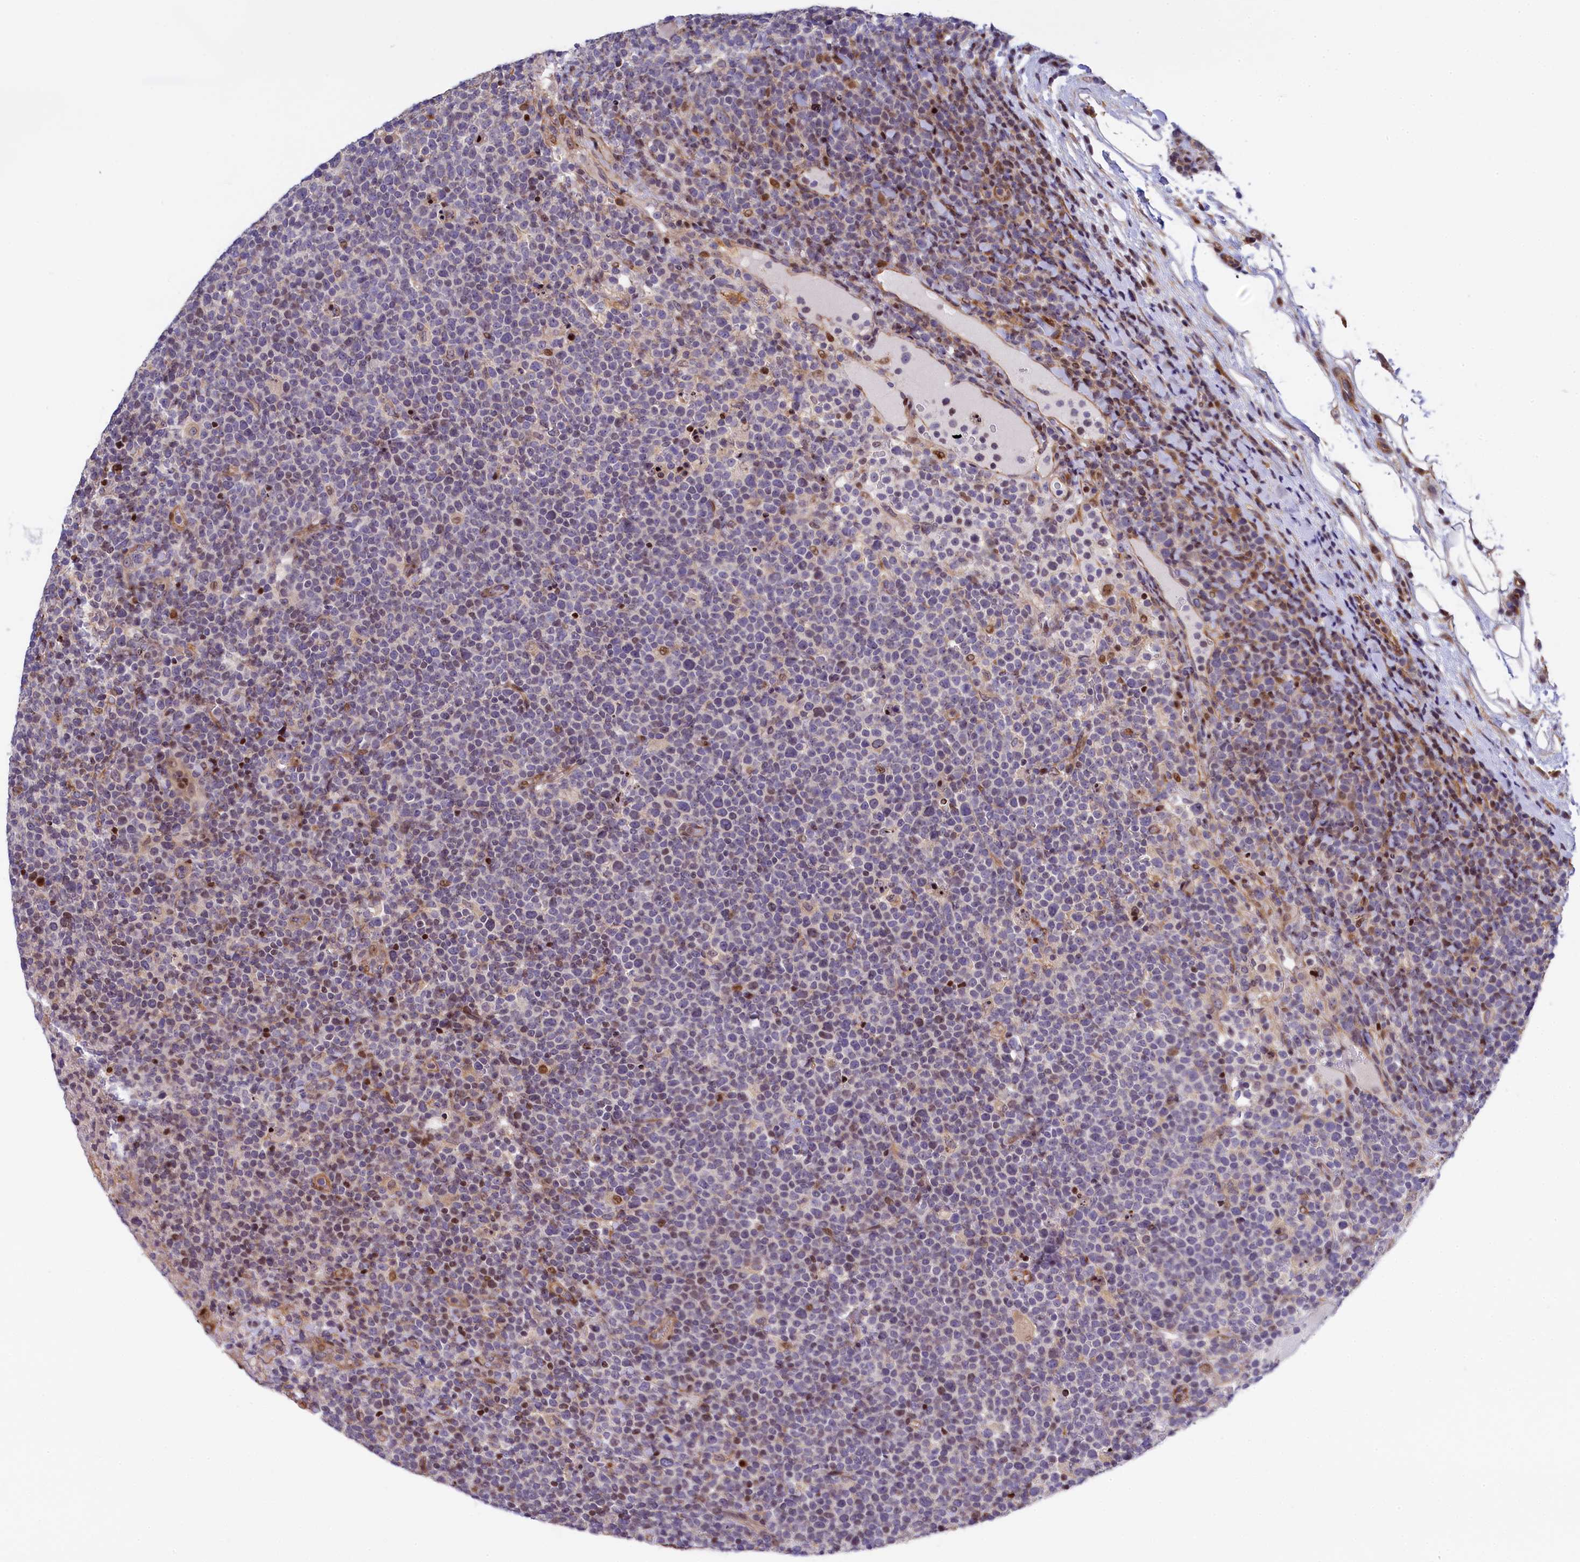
{"staining": {"intensity": "weak", "quantity": "<25%", "location": "nuclear"}, "tissue": "lymphoma", "cell_type": "Tumor cells", "image_type": "cancer", "snomed": [{"axis": "morphology", "description": "Malignant lymphoma, non-Hodgkin's type, High grade"}, {"axis": "topography", "description": "Lymph node"}], "caption": "This is a micrograph of immunohistochemistry (IHC) staining of lymphoma, which shows no expression in tumor cells.", "gene": "TGDS", "patient": {"sex": "male", "age": 61}}